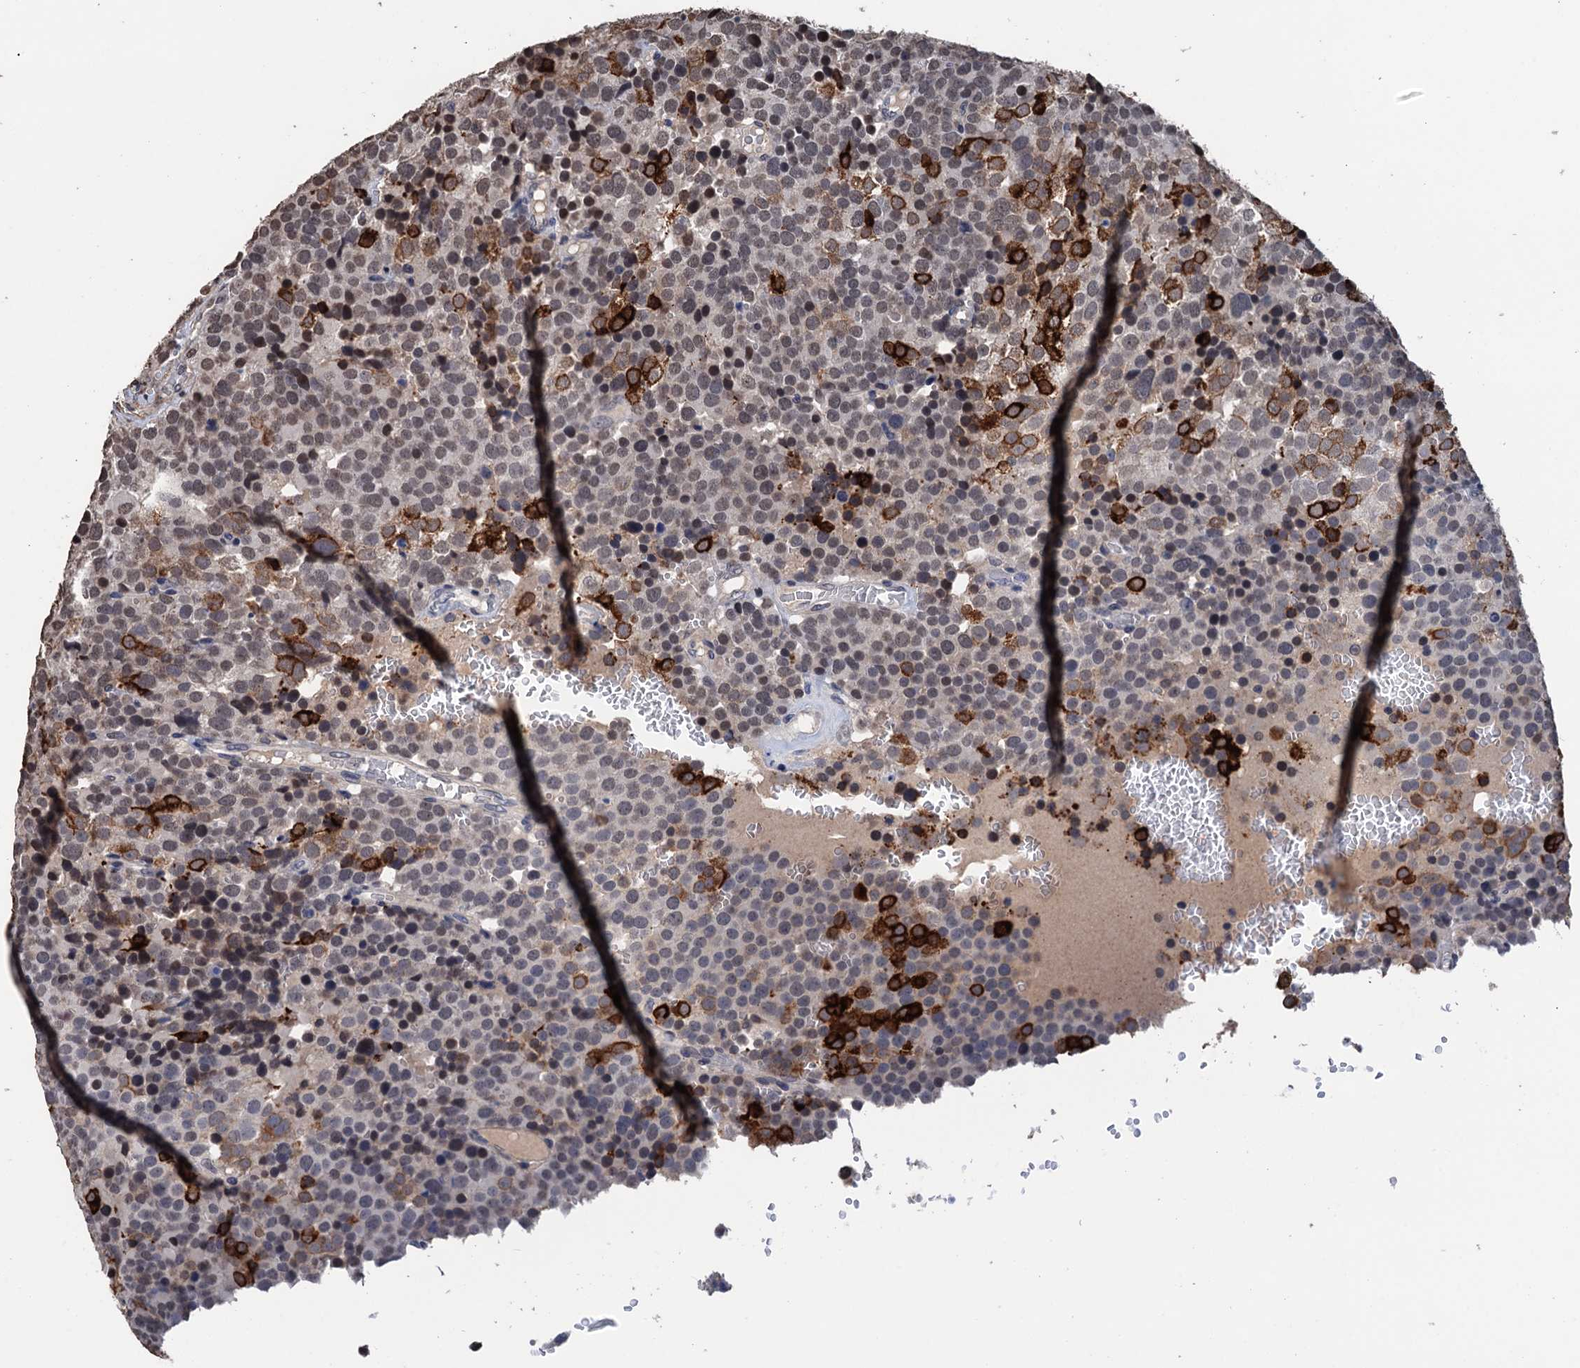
{"staining": {"intensity": "strong", "quantity": "<25%", "location": "cytoplasmic/membranous"}, "tissue": "testis cancer", "cell_type": "Tumor cells", "image_type": "cancer", "snomed": [{"axis": "morphology", "description": "Seminoma, NOS"}, {"axis": "topography", "description": "Testis"}], "caption": "This is an image of immunohistochemistry (IHC) staining of seminoma (testis), which shows strong expression in the cytoplasmic/membranous of tumor cells.", "gene": "ART5", "patient": {"sex": "male", "age": 71}}